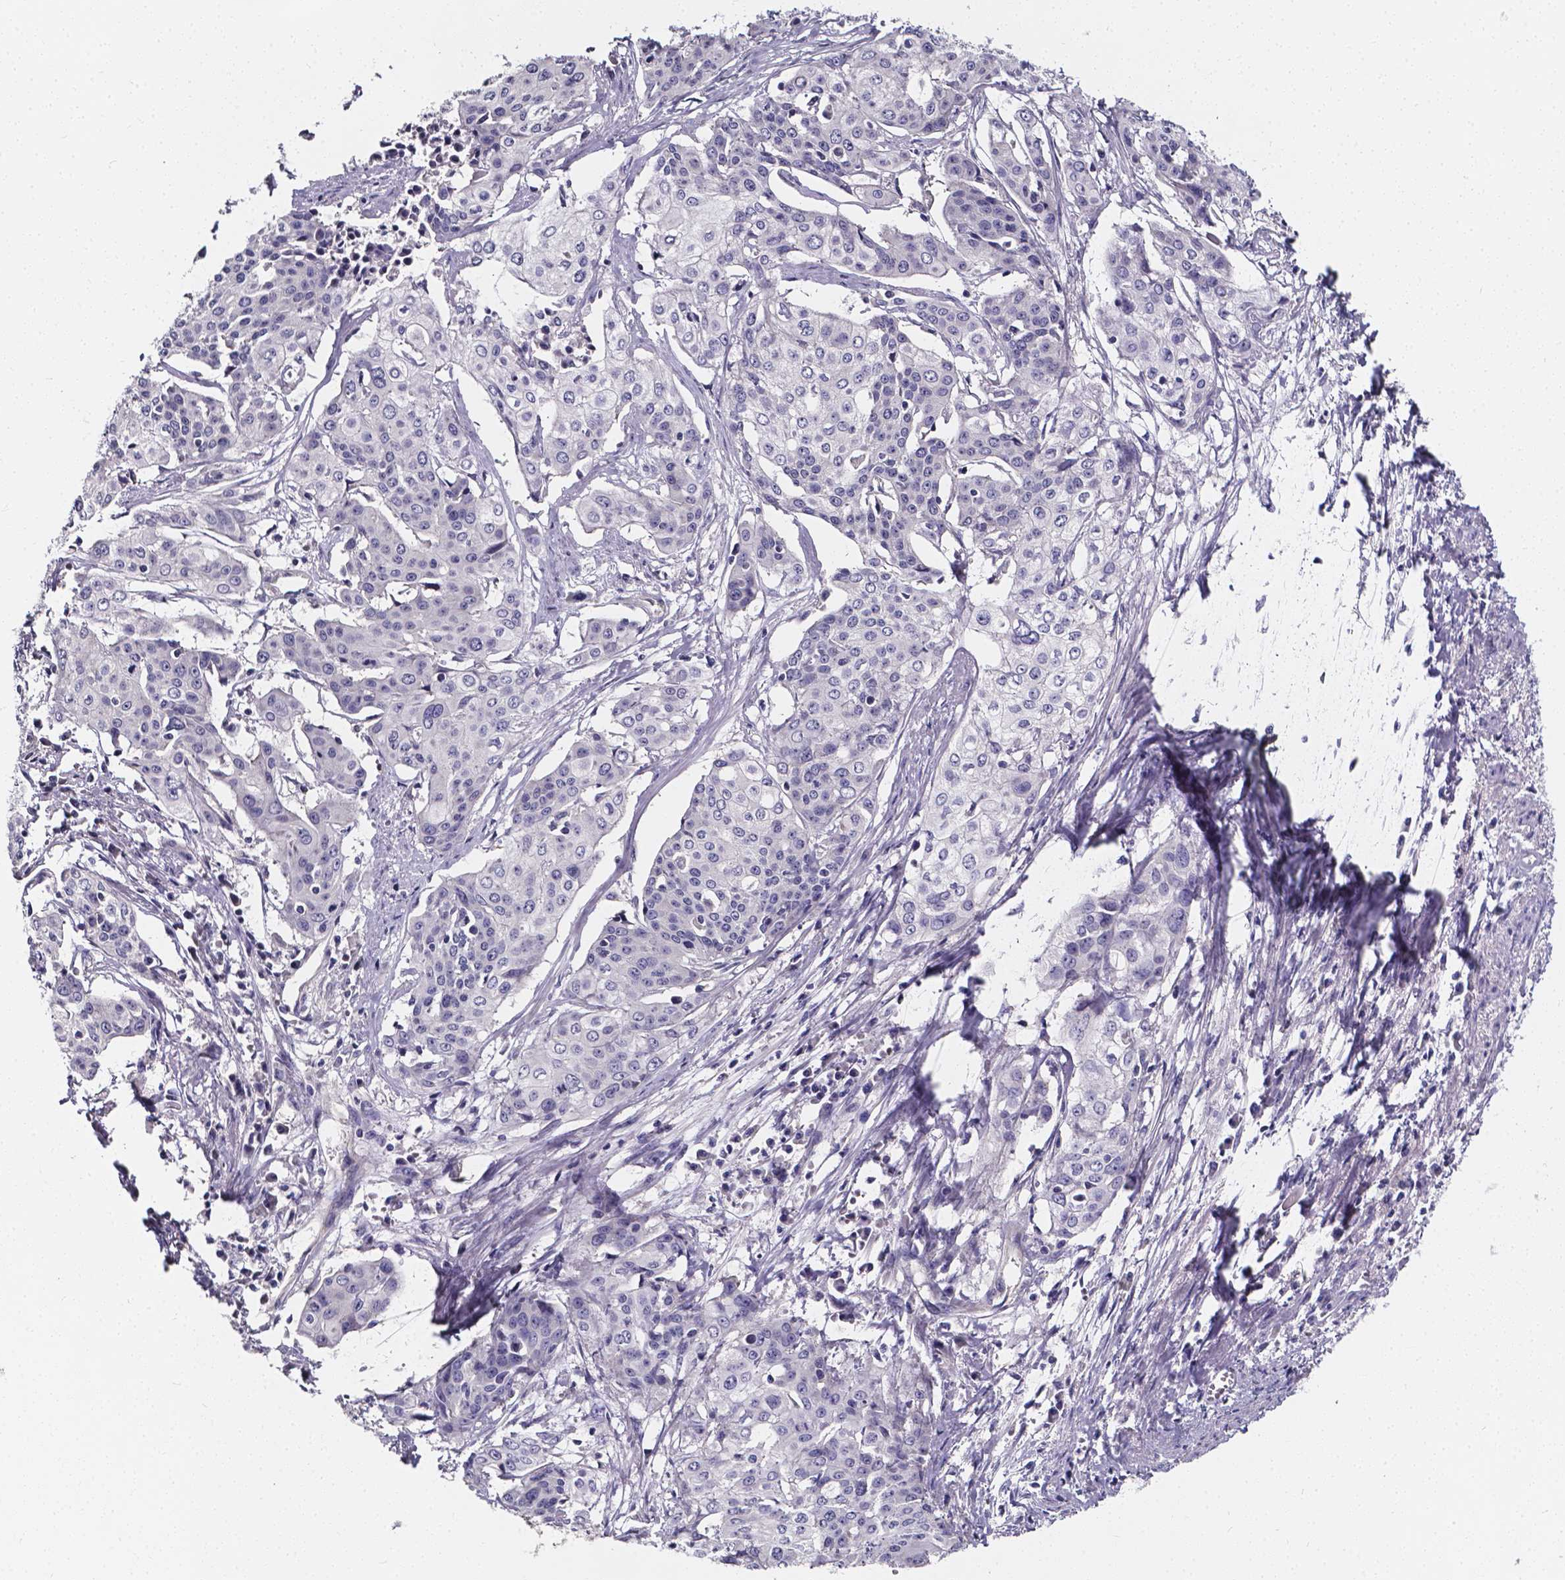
{"staining": {"intensity": "negative", "quantity": "none", "location": "none"}, "tissue": "cervical cancer", "cell_type": "Tumor cells", "image_type": "cancer", "snomed": [{"axis": "morphology", "description": "Squamous cell carcinoma, NOS"}, {"axis": "topography", "description": "Cervix"}], "caption": "Tumor cells show no significant staining in cervical cancer.", "gene": "CACNG8", "patient": {"sex": "female", "age": 39}}